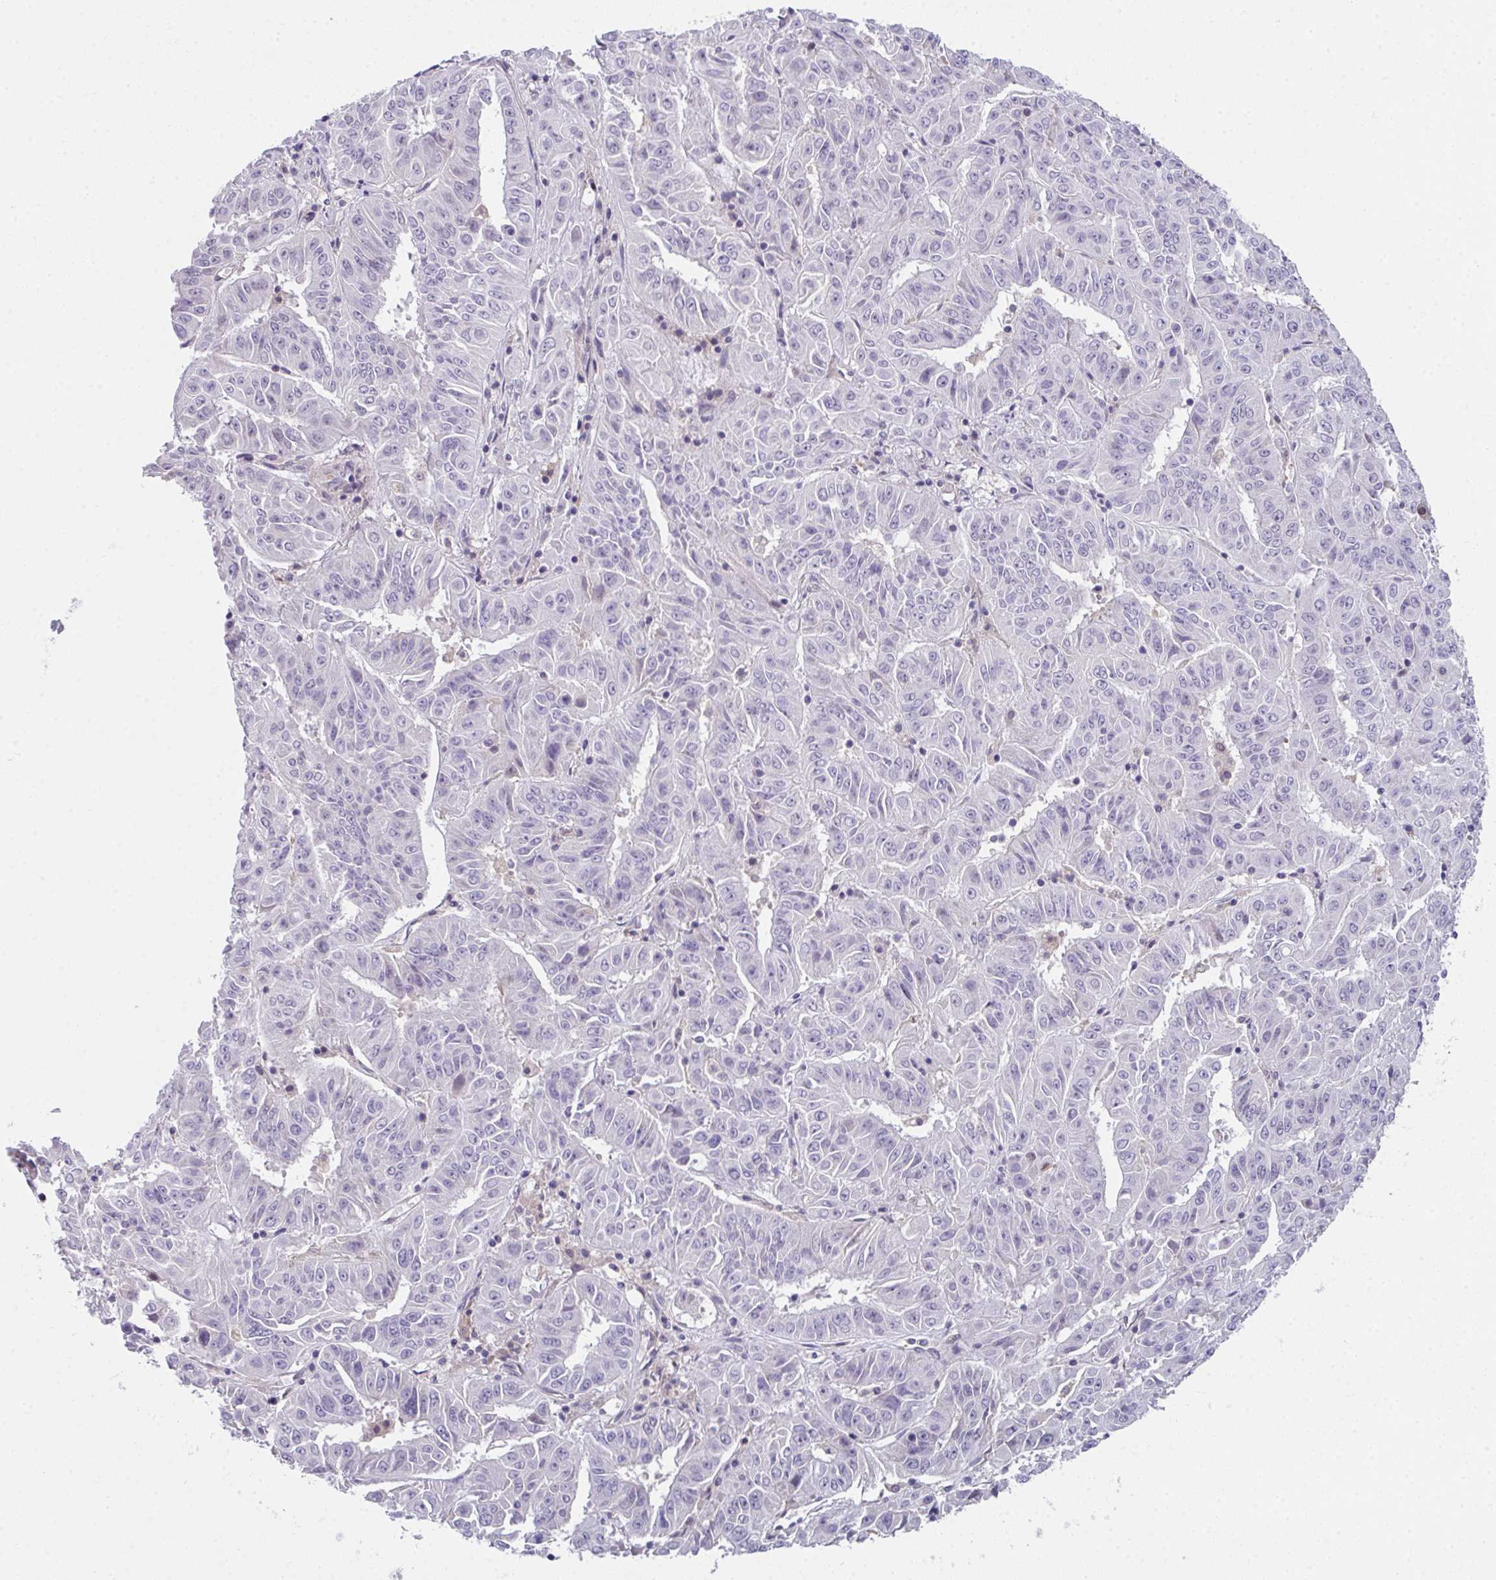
{"staining": {"intensity": "negative", "quantity": "none", "location": "none"}, "tissue": "pancreatic cancer", "cell_type": "Tumor cells", "image_type": "cancer", "snomed": [{"axis": "morphology", "description": "Adenocarcinoma, NOS"}, {"axis": "topography", "description": "Pancreas"}], "caption": "Immunohistochemistry (IHC) of adenocarcinoma (pancreatic) exhibits no staining in tumor cells.", "gene": "GLTPD2", "patient": {"sex": "male", "age": 63}}